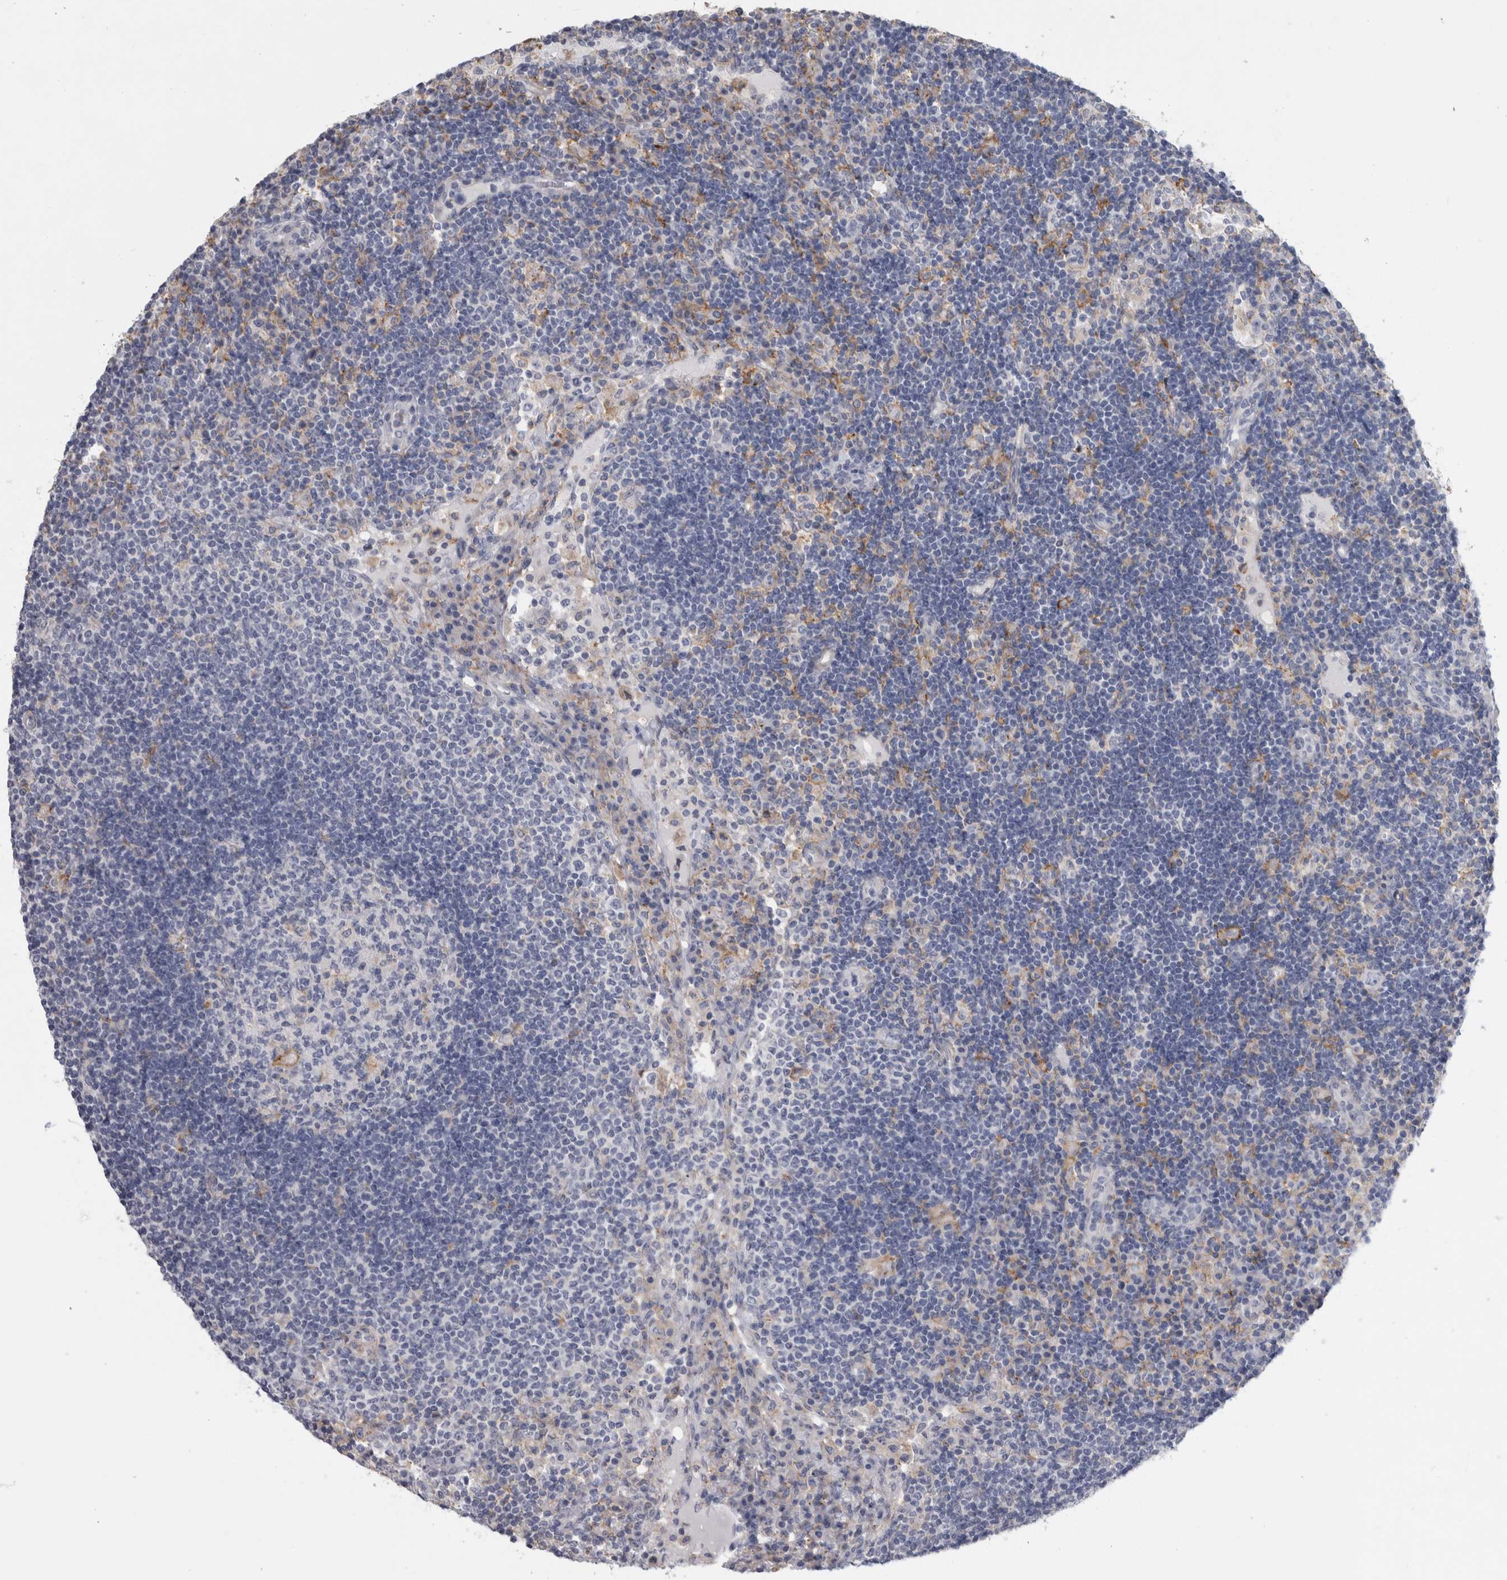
{"staining": {"intensity": "negative", "quantity": "none", "location": "none"}, "tissue": "lymph node", "cell_type": "Germinal center cells", "image_type": "normal", "snomed": [{"axis": "morphology", "description": "Normal tissue, NOS"}, {"axis": "topography", "description": "Lymph node"}], "caption": "An immunohistochemistry micrograph of unremarkable lymph node is shown. There is no staining in germinal center cells of lymph node.", "gene": "DNAJC24", "patient": {"sex": "female", "age": 53}}